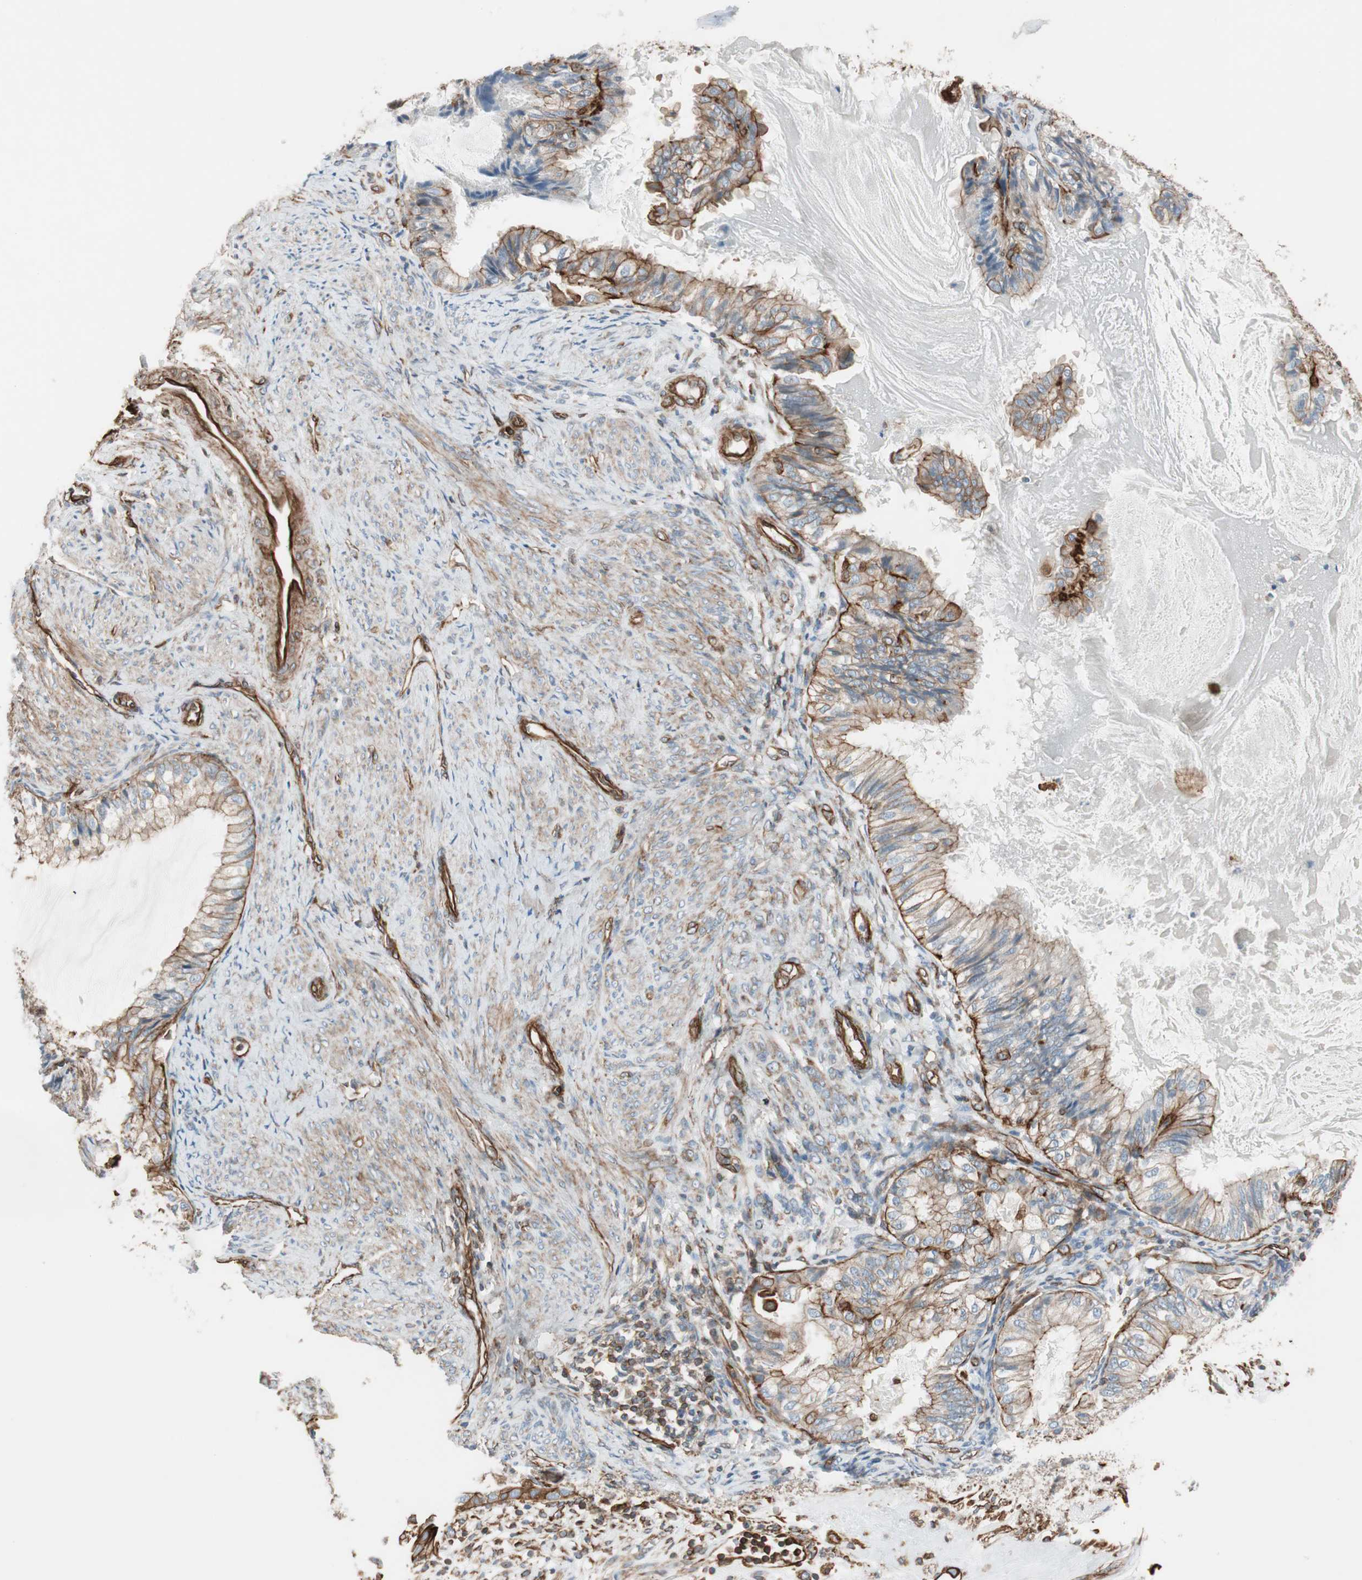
{"staining": {"intensity": "moderate", "quantity": ">75%", "location": "cytoplasmic/membranous"}, "tissue": "cervical cancer", "cell_type": "Tumor cells", "image_type": "cancer", "snomed": [{"axis": "morphology", "description": "Normal tissue, NOS"}, {"axis": "morphology", "description": "Adenocarcinoma, NOS"}, {"axis": "topography", "description": "Cervix"}, {"axis": "topography", "description": "Endometrium"}], "caption": "Immunohistochemistry of human cervical adenocarcinoma displays medium levels of moderate cytoplasmic/membranous staining in approximately >75% of tumor cells.", "gene": "TCTA", "patient": {"sex": "female", "age": 86}}